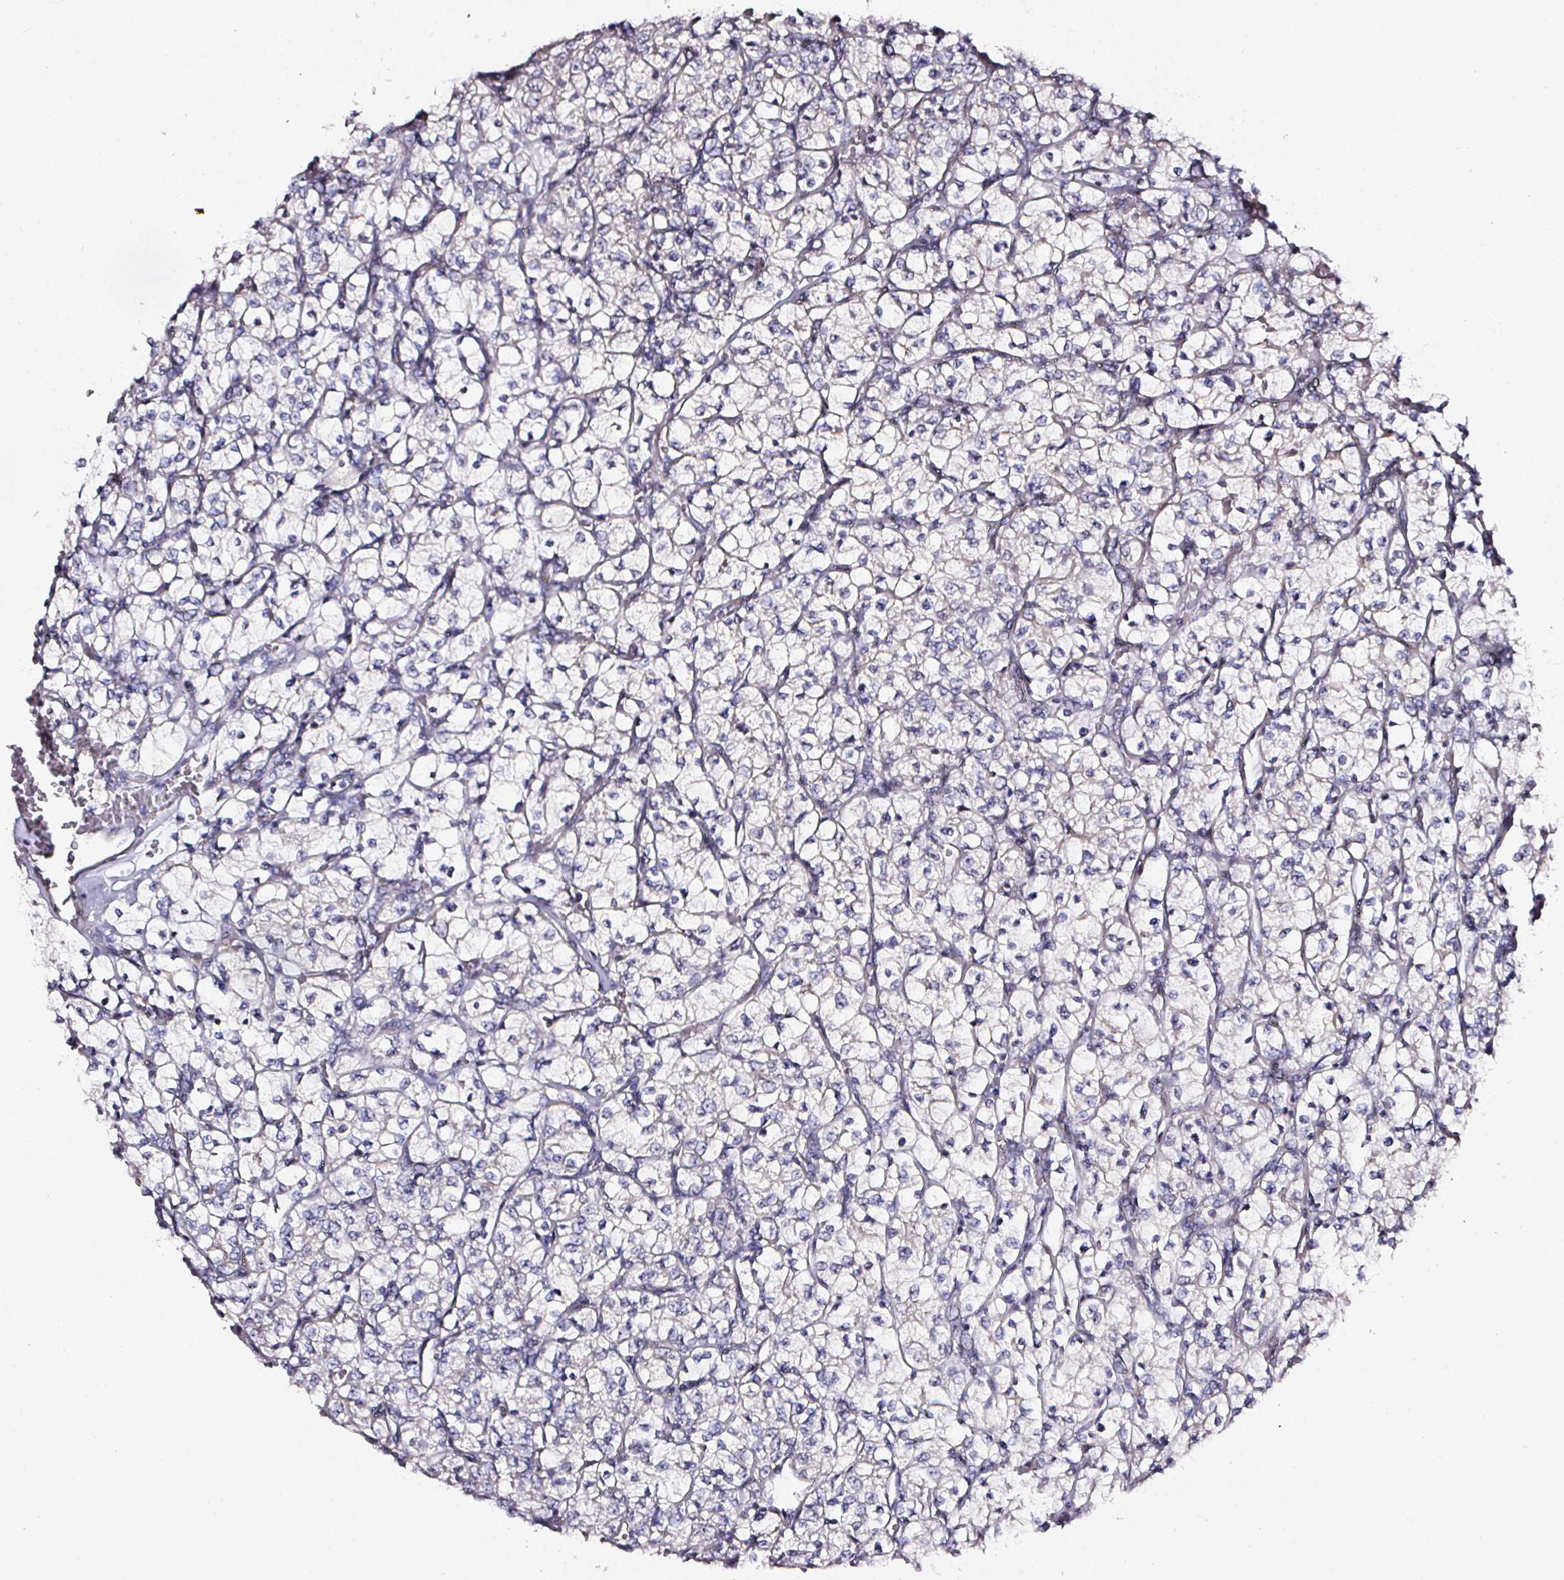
{"staining": {"intensity": "negative", "quantity": "none", "location": "none"}, "tissue": "renal cancer", "cell_type": "Tumor cells", "image_type": "cancer", "snomed": [{"axis": "morphology", "description": "Adenocarcinoma, NOS"}, {"axis": "topography", "description": "Kidney"}], "caption": "This is an immunohistochemistry image of adenocarcinoma (renal). There is no expression in tumor cells.", "gene": "NTRK1", "patient": {"sex": "female", "age": 64}}